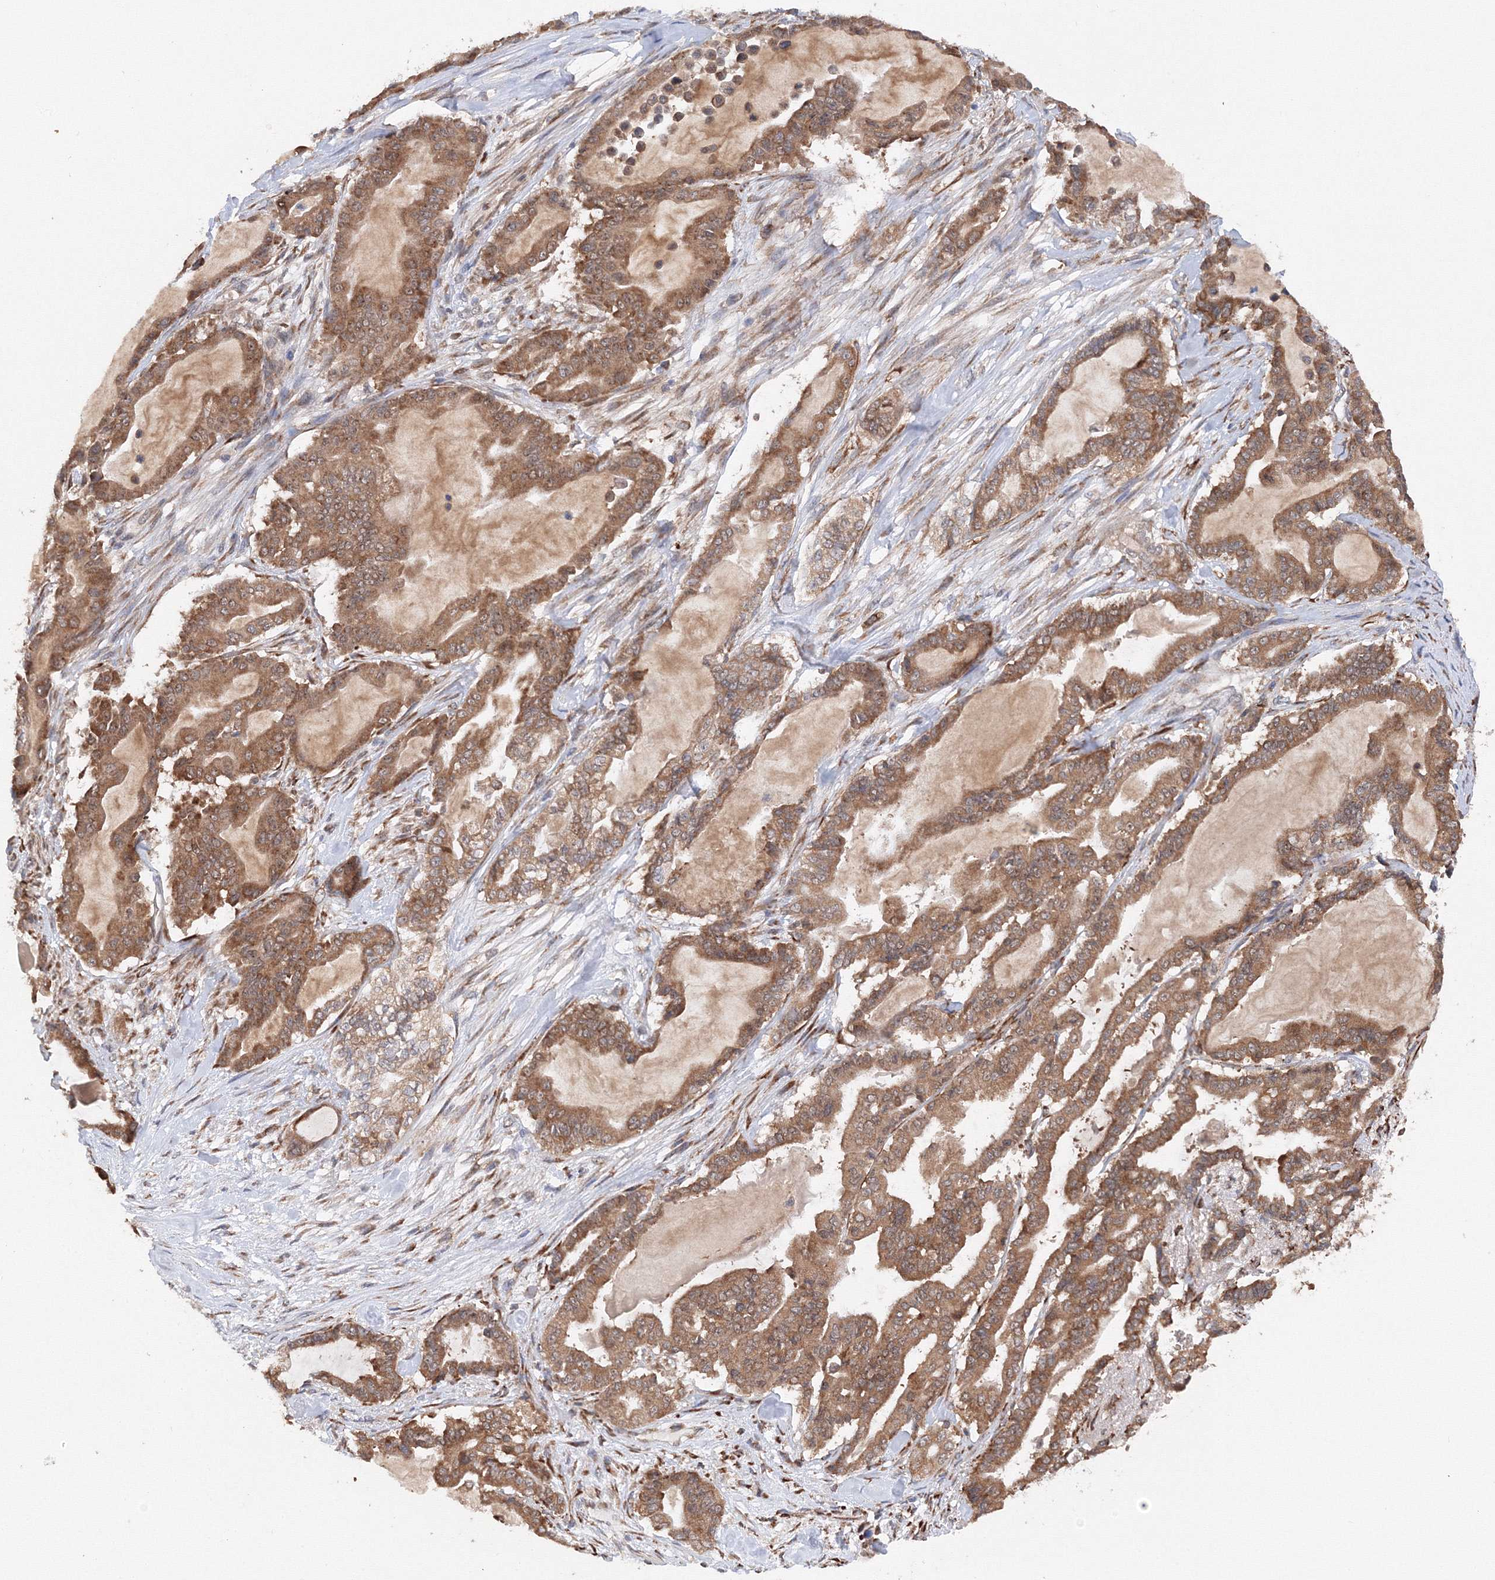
{"staining": {"intensity": "moderate", "quantity": ">75%", "location": "cytoplasmic/membranous"}, "tissue": "pancreatic cancer", "cell_type": "Tumor cells", "image_type": "cancer", "snomed": [{"axis": "morphology", "description": "Adenocarcinoma, NOS"}, {"axis": "topography", "description": "Pancreas"}], "caption": "Immunohistochemical staining of pancreatic cancer (adenocarcinoma) exhibits medium levels of moderate cytoplasmic/membranous protein expression in approximately >75% of tumor cells.", "gene": "DIS3L2", "patient": {"sex": "male", "age": 63}}